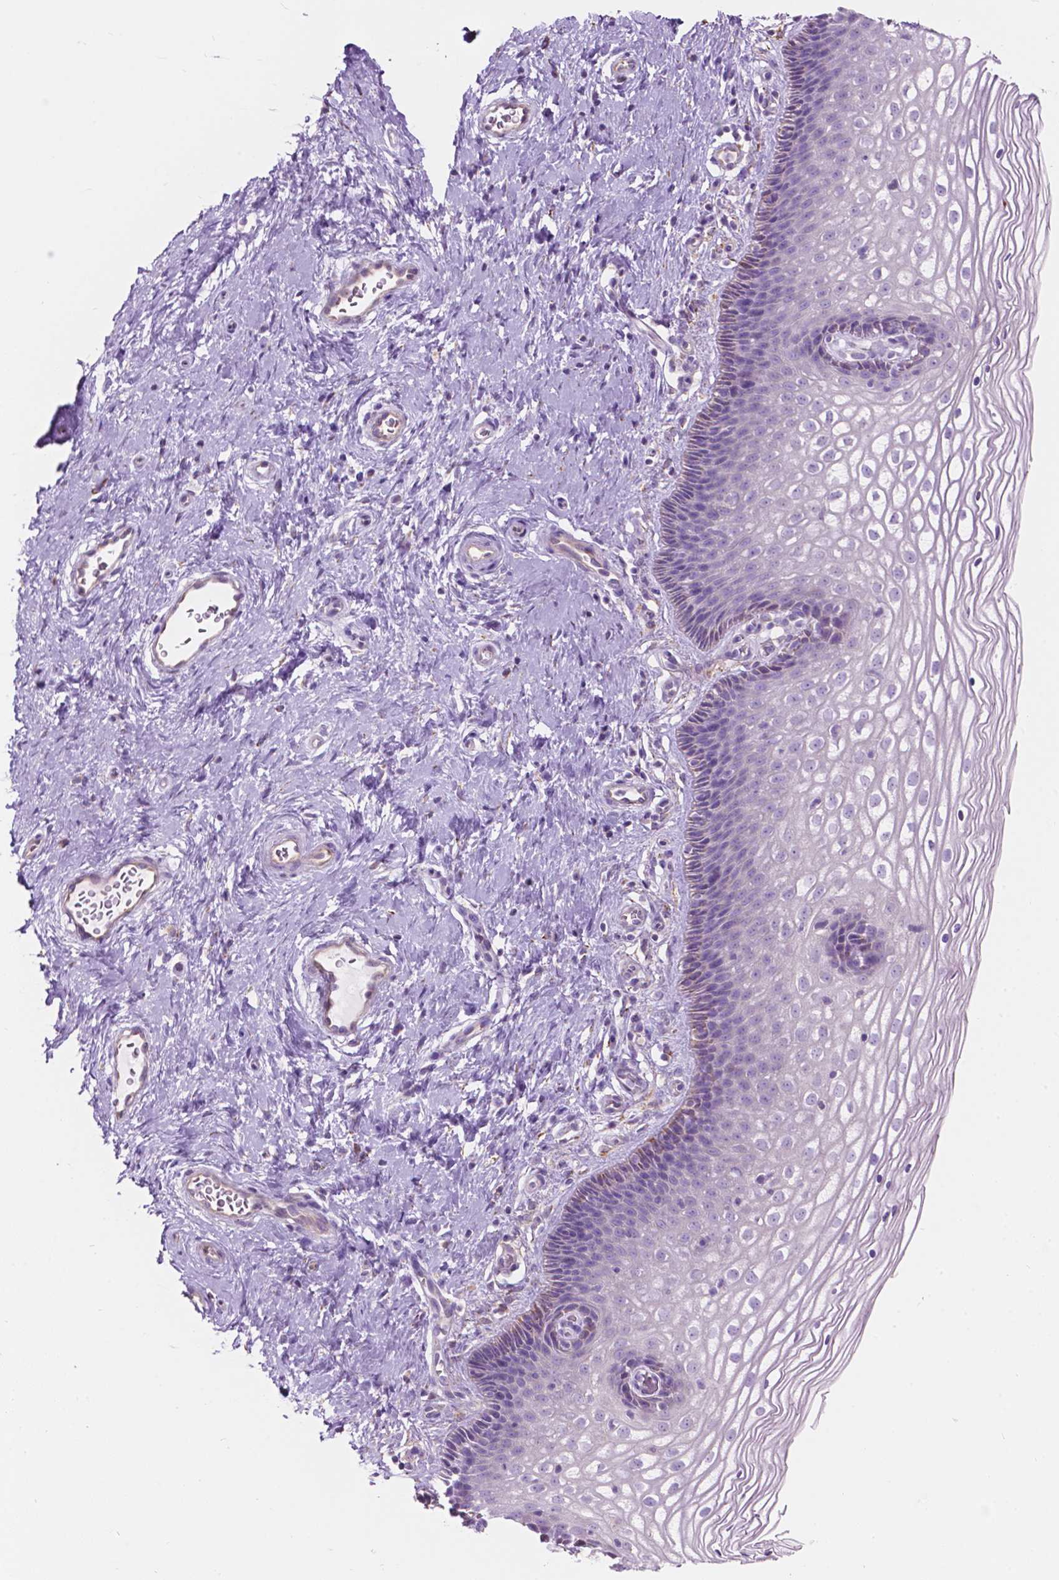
{"staining": {"intensity": "weak", "quantity": "<25%", "location": "cytoplasmic/membranous"}, "tissue": "cervix", "cell_type": "Glandular cells", "image_type": "normal", "snomed": [{"axis": "morphology", "description": "Normal tissue, NOS"}, {"axis": "topography", "description": "Cervix"}], "caption": "IHC histopathology image of unremarkable cervix: human cervix stained with DAB displays no significant protein expression in glandular cells.", "gene": "NOS1AP", "patient": {"sex": "female", "age": 34}}